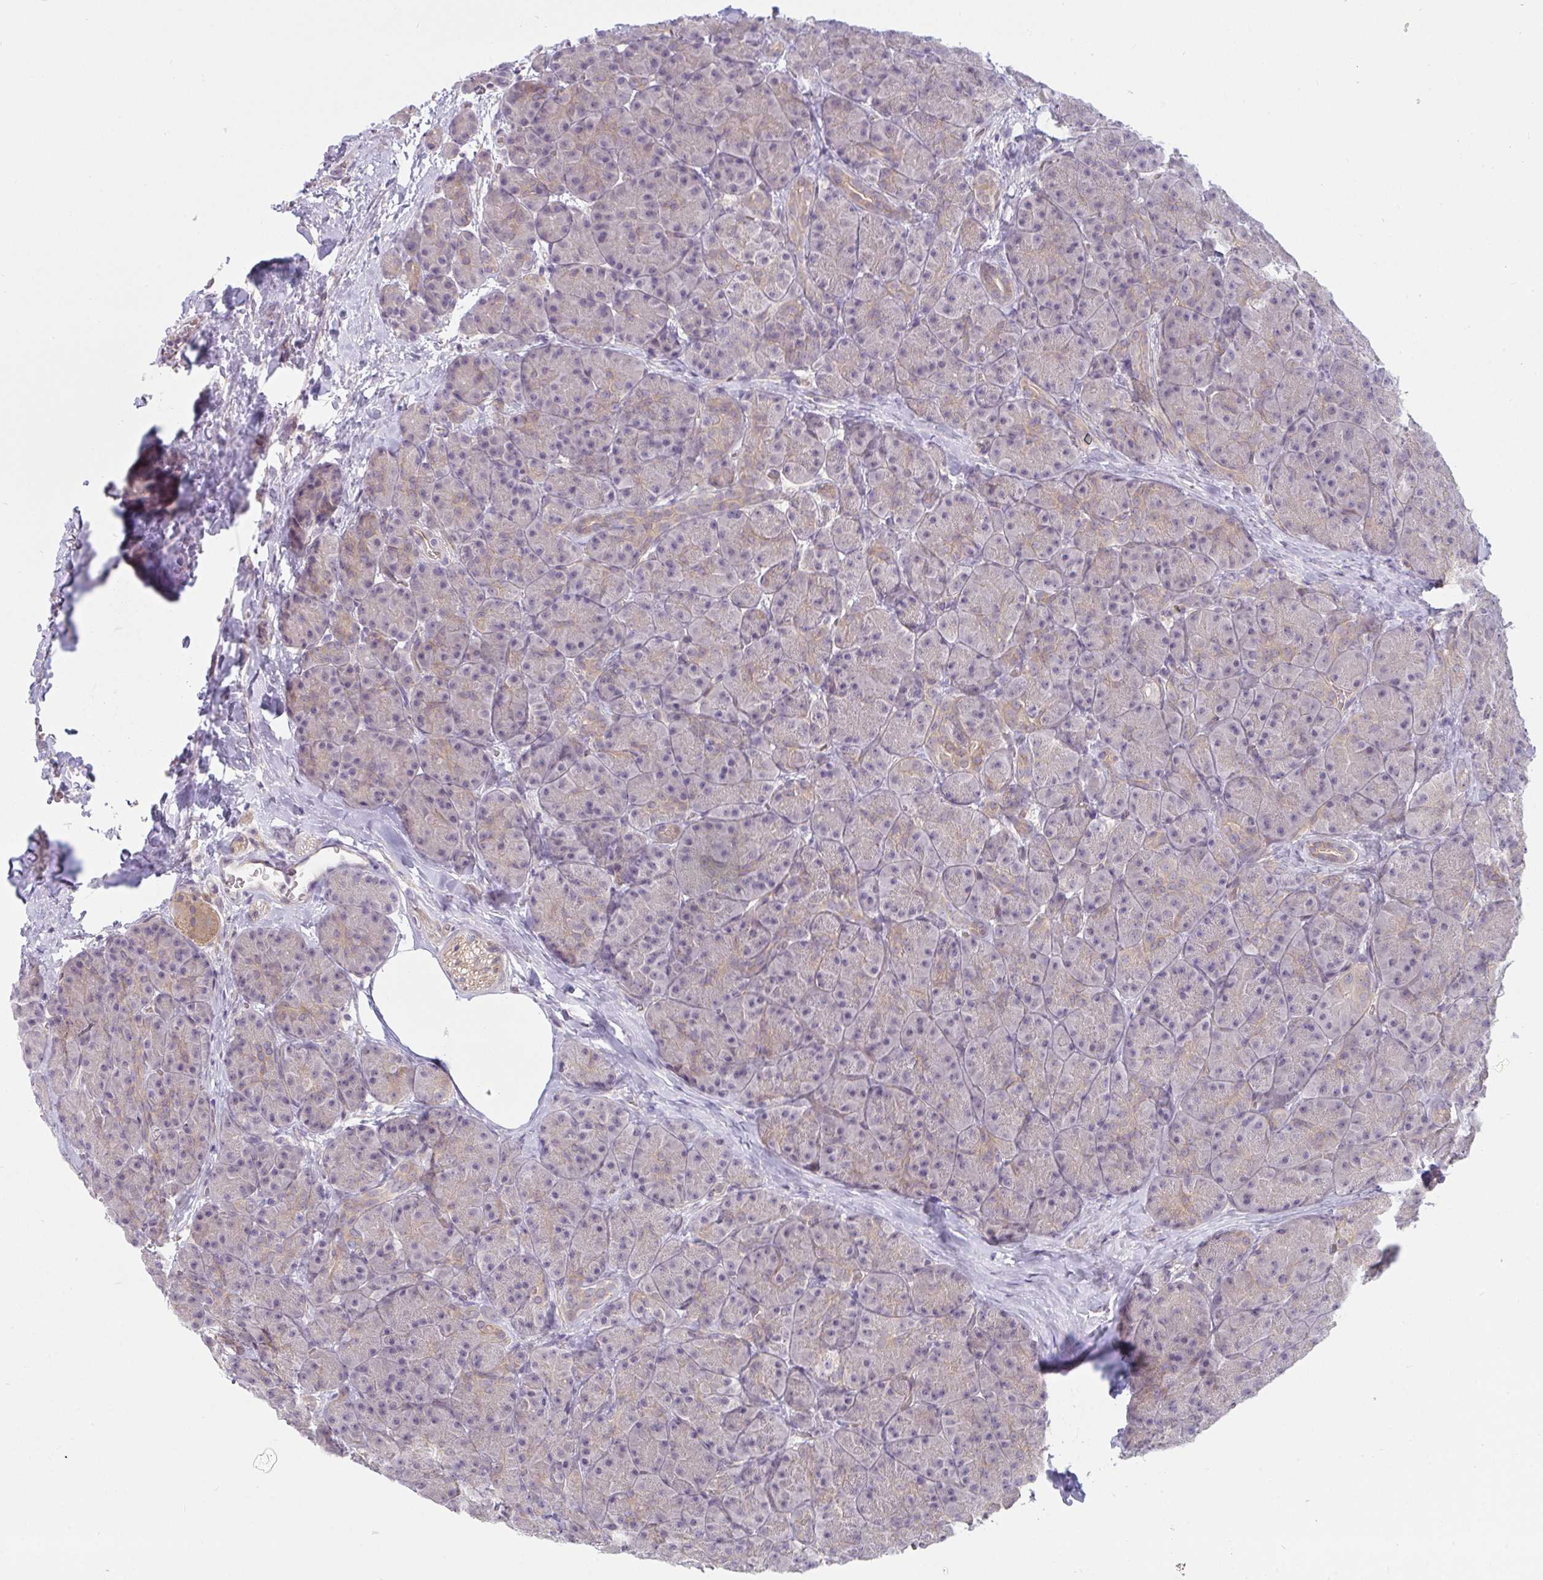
{"staining": {"intensity": "weak", "quantity": "25%-75%", "location": "cytoplasmic/membranous"}, "tissue": "pancreas", "cell_type": "Exocrine glandular cells", "image_type": "normal", "snomed": [{"axis": "morphology", "description": "Normal tissue, NOS"}, {"axis": "topography", "description": "Pancreas"}], "caption": "High-power microscopy captured an IHC image of benign pancreas, revealing weak cytoplasmic/membranous positivity in about 25%-75% of exocrine glandular cells. Nuclei are stained in blue.", "gene": "CASP9", "patient": {"sex": "male", "age": 57}}